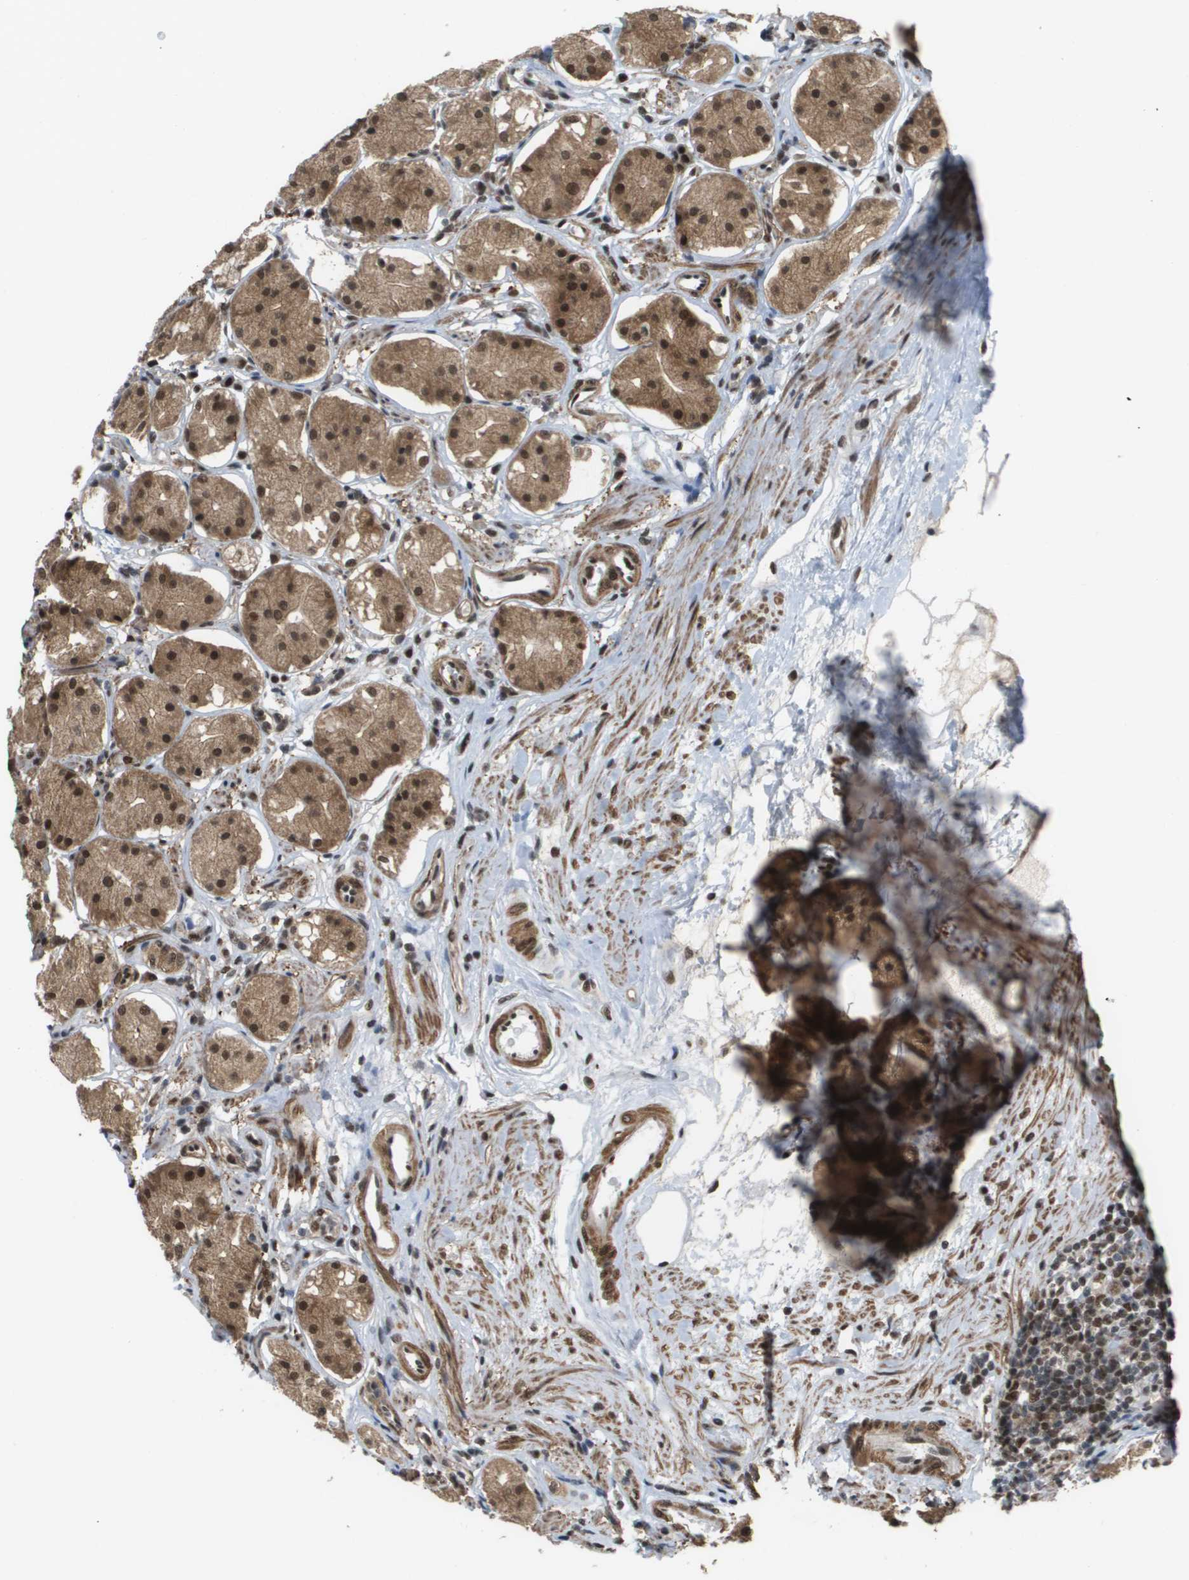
{"staining": {"intensity": "moderate", "quantity": ">75%", "location": "cytoplasmic/membranous,nuclear"}, "tissue": "stomach", "cell_type": "Glandular cells", "image_type": "normal", "snomed": [{"axis": "morphology", "description": "Normal tissue, NOS"}, {"axis": "topography", "description": "Stomach"}, {"axis": "topography", "description": "Stomach, lower"}], "caption": "A high-resolution micrograph shows immunohistochemistry (IHC) staining of benign stomach, which exhibits moderate cytoplasmic/membranous,nuclear positivity in approximately >75% of glandular cells. (Brightfield microscopy of DAB IHC at high magnification).", "gene": "PRCC", "patient": {"sex": "female", "age": 56}}